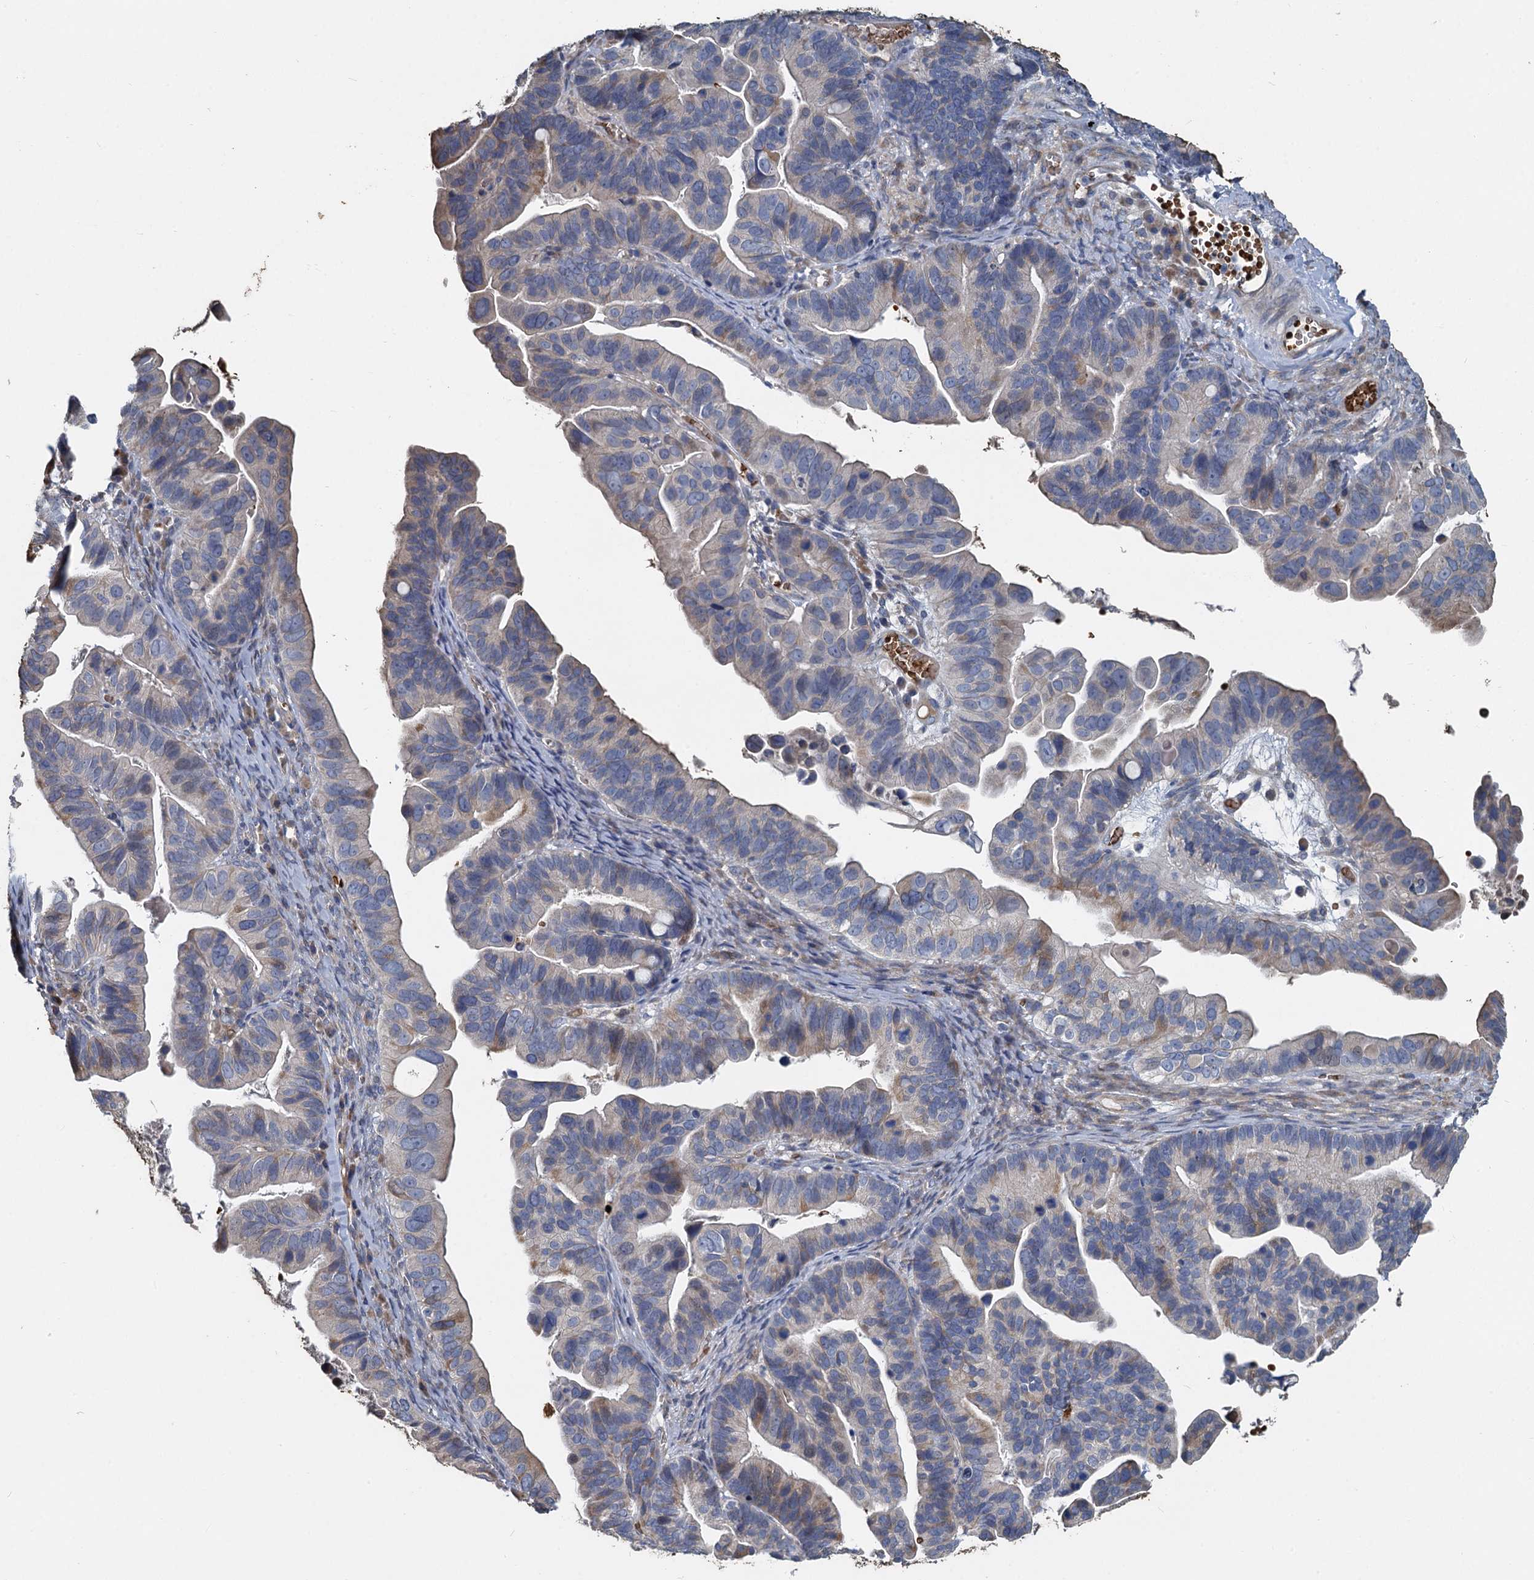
{"staining": {"intensity": "weak", "quantity": "25%-75%", "location": "cytoplasmic/membranous"}, "tissue": "ovarian cancer", "cell_type": "Tumor cells", "image_type": "cancer", "snomed": [{"axis": "morphology", "description": "Cystadenocarcinoma, serous, NOS"}, {"axis": "topography", "description": "Ovary"}], "caption": "The image exhibits a brown stain indicating the presence of a protein in the cytoplasmic/membranous of tumor cells in ovarian cancer.", "gene": "TCTN2", "patient": {"sex": "female", "age": 56}}